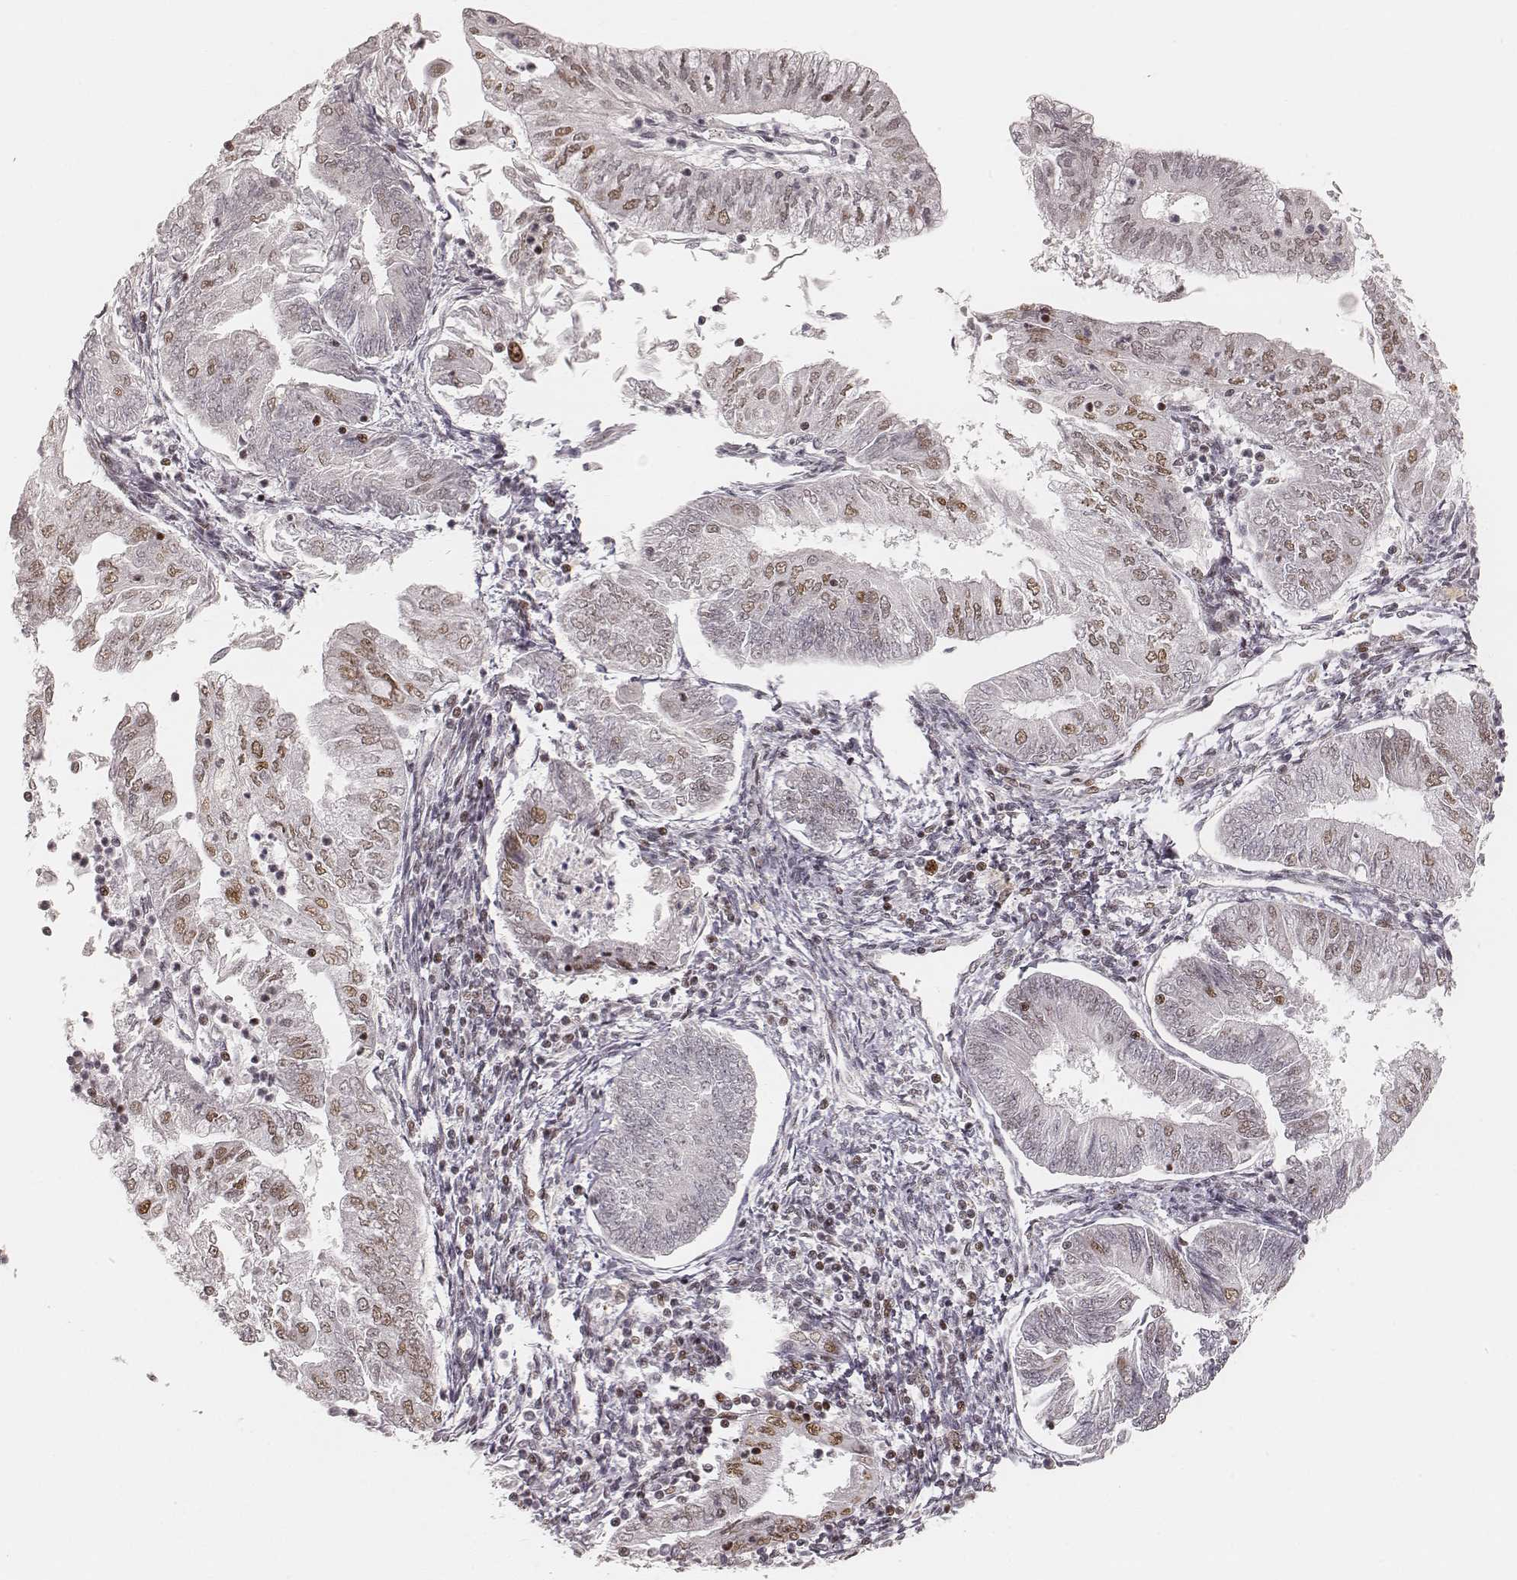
{"staining": {"intensity": "moderate", "quantity": "<25%", "location": "nuclear"}, "tissue": "endometrial cancer", "cell_type": "Tumor cells", "image_type": "cancer", "snomed": [{"axis": "morphology", "description": "Adenocarcinoma, NOS"}, {"axis": "topography", "description": "Endometrium"}], "caption": "High-magnification brightfield microscopy of adenocarcinoma (endometrial) stained with DAB (brown) and counterstained with hematoxylin (blue). tumor cells exhibit moderate nuclear positivity is present in about<25% of cells.", "gene": "HNRNPC", "patient": {"sex": "female", "age": 55}}